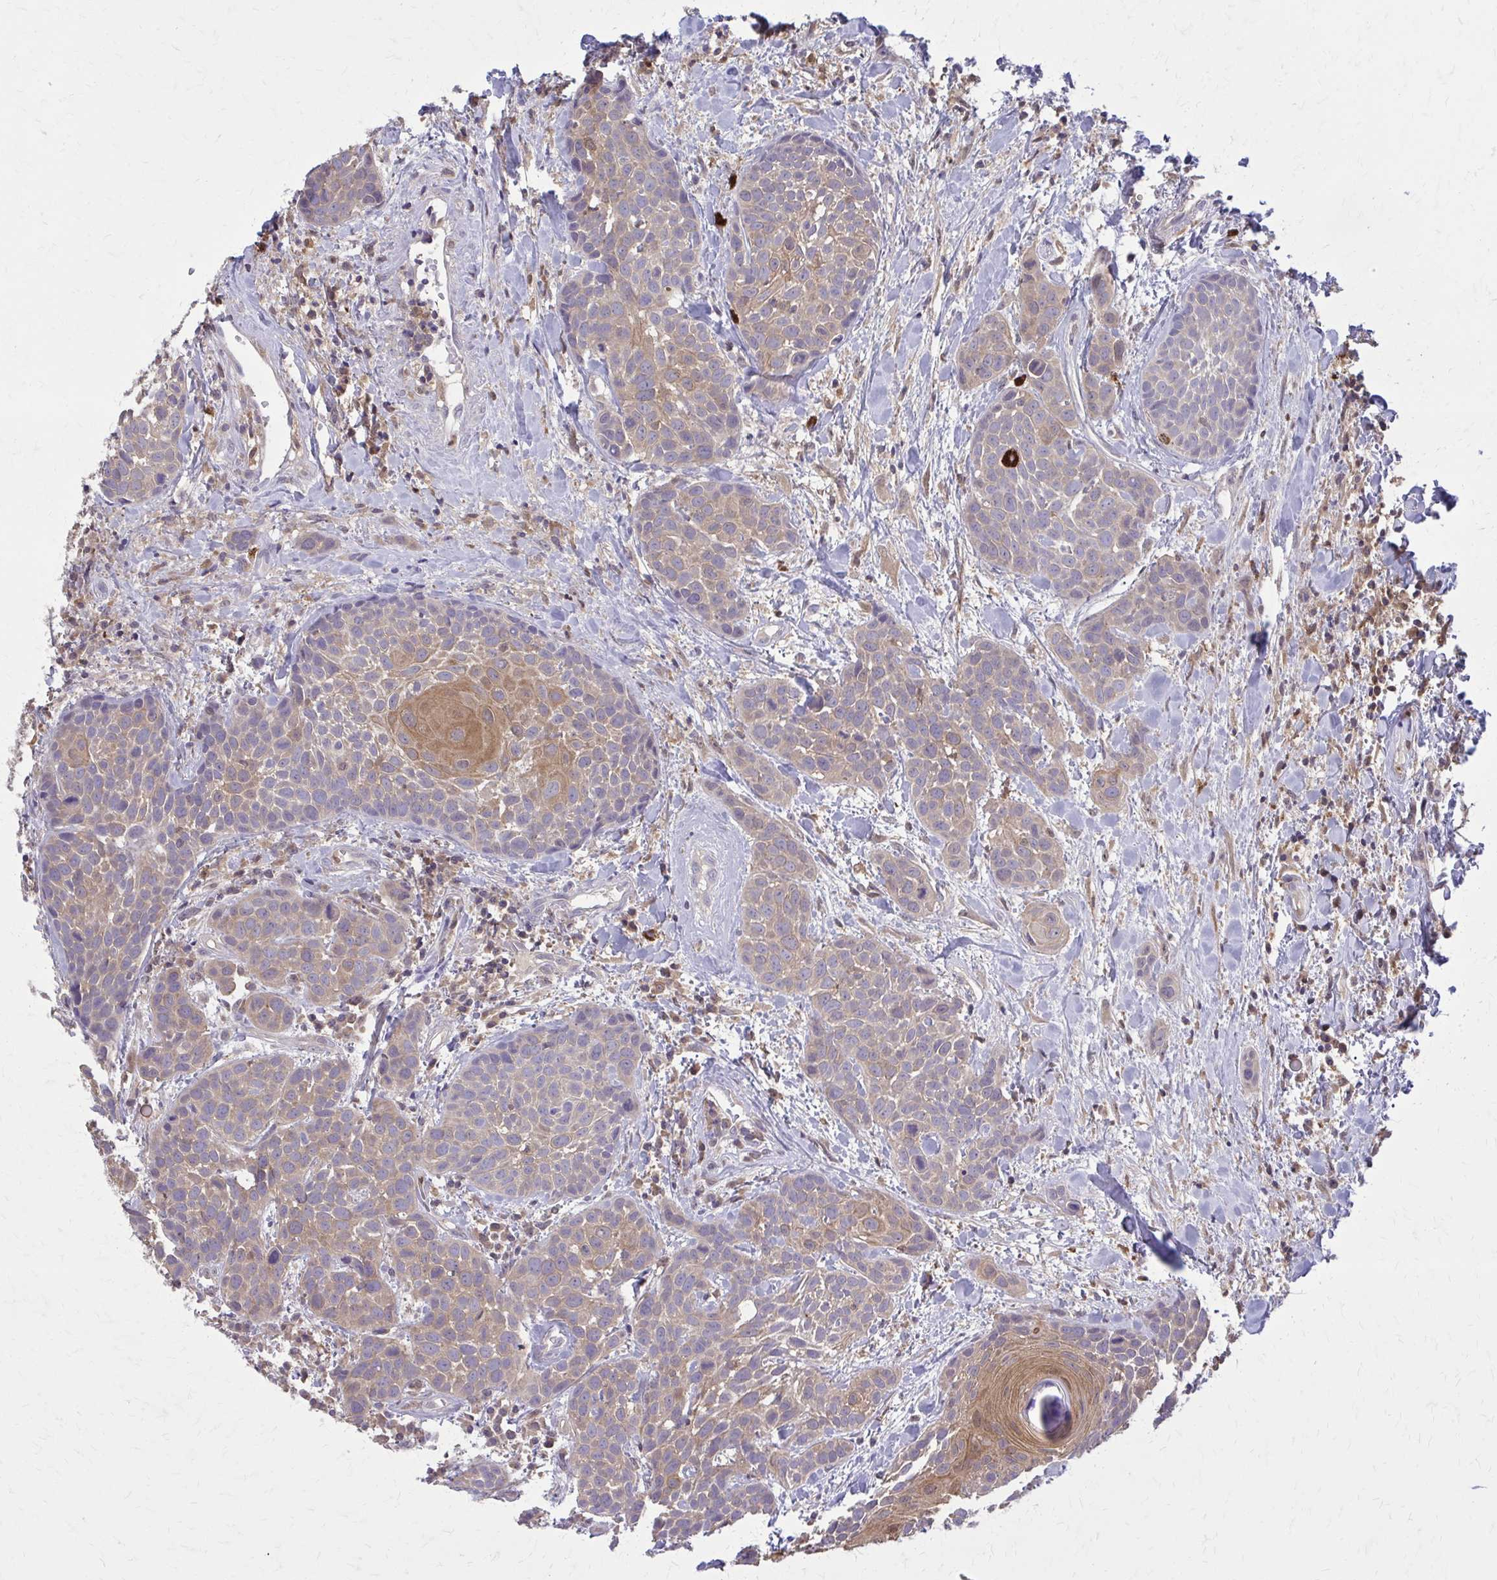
{"staining": {"intensity": "weak", "quantity": ">75%", "location": "cytoplasmic/membranous"}, "tissue": "head and neck cancer", "cell_type": "Tumor cells", "image_type": "cancer", "snomed": [{"axis": "morphology", "description": "Squamous cell carcinoma, NOS"}, {"axis": "topography", "description": "Head-Neck"}], "caption": "IHC (DAB (3,3'-diaminobenzidine)) staining of squamous cell carcinoma (head and neck) displays weak cytoplasmic/membranous protein staining in about >75% of tumor cells. (DAB (3,3'-diaminobenzidine) IHC with brightfield microscopy, high magnification).", "gene": "NRBF2", "patient": {"sex": "female", "age": 50}}